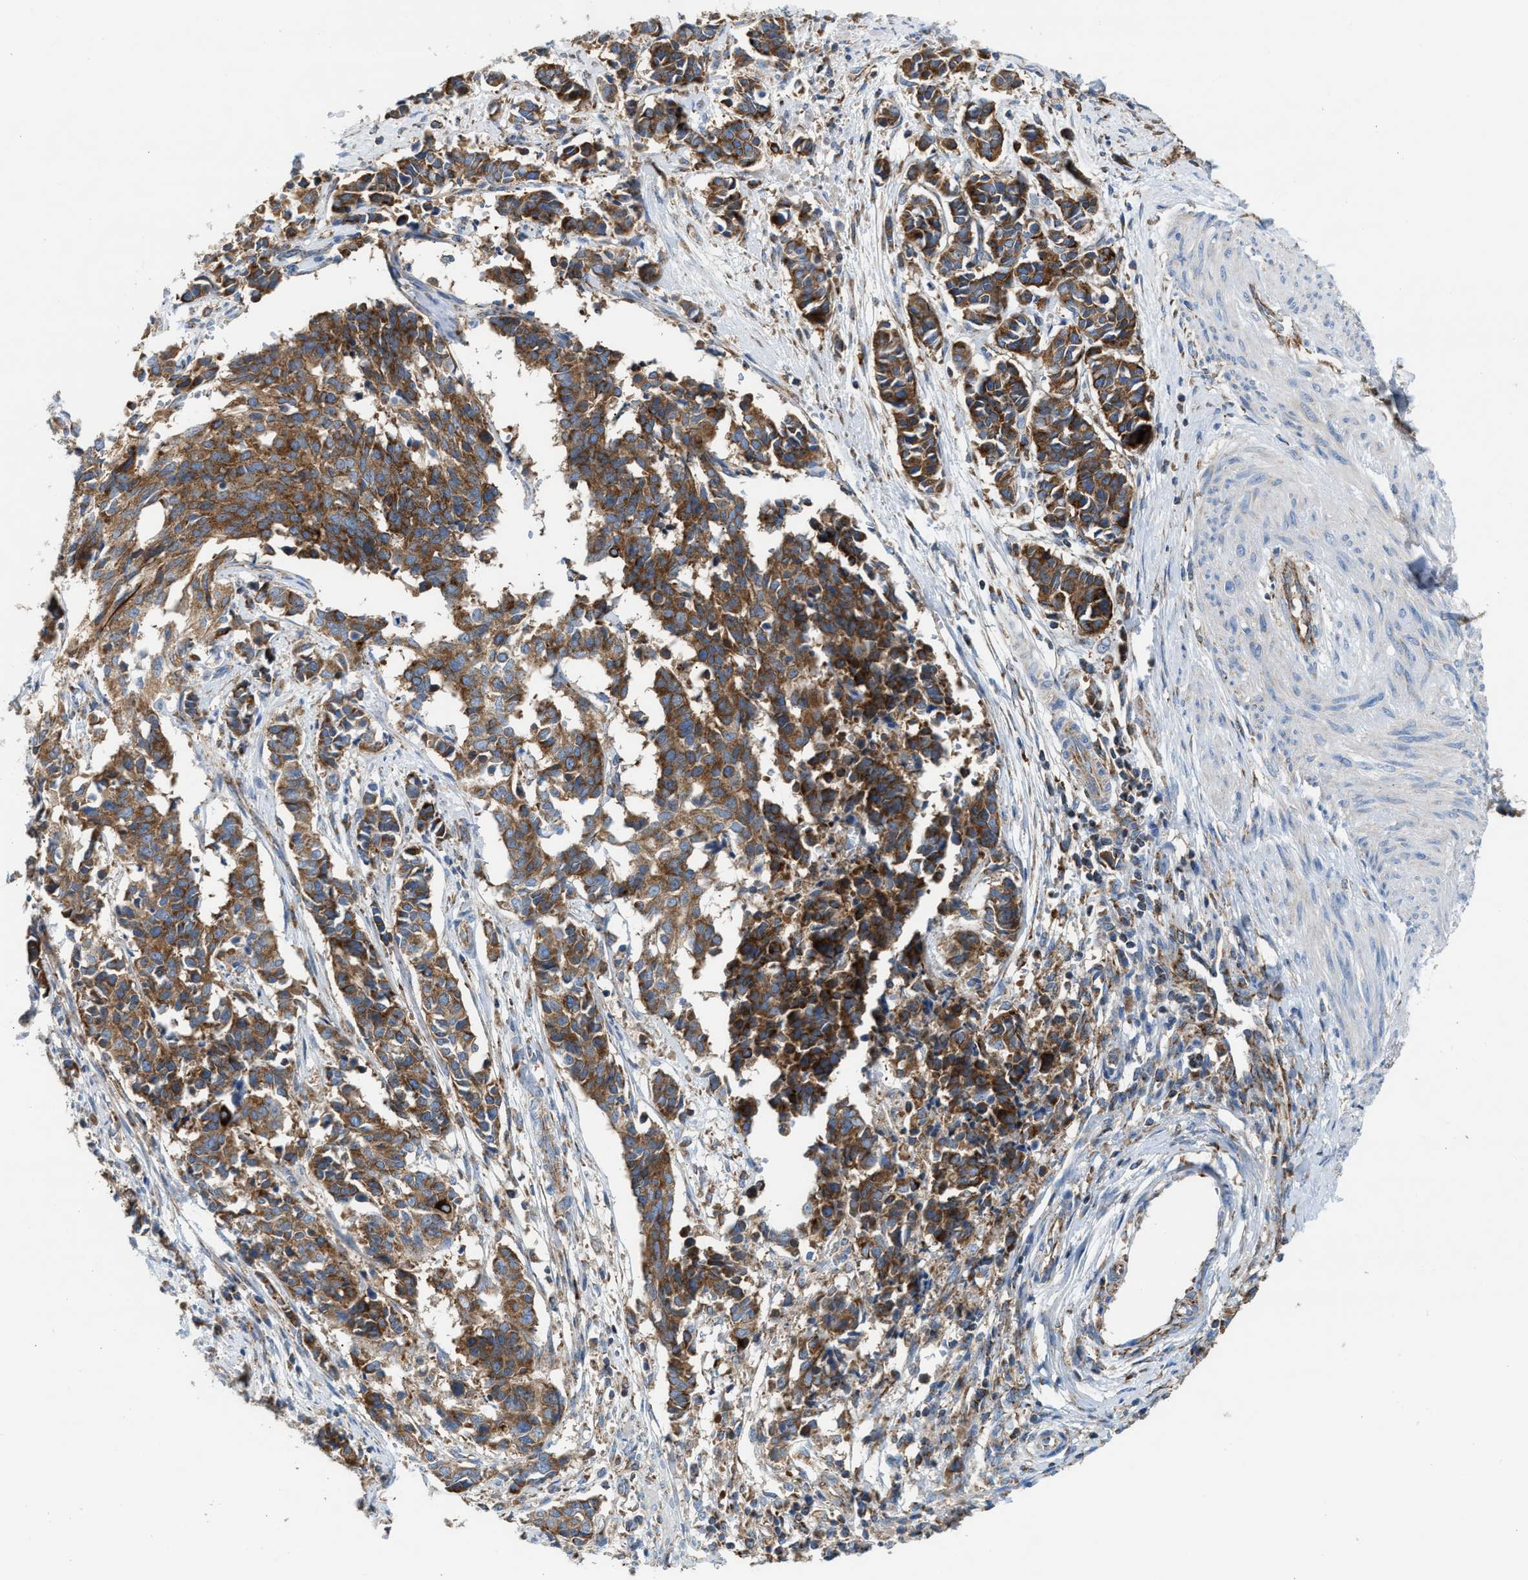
{"staining": {"intensity": "moderate", "quantity": ">75%", "location": "cytoplasmic/membranous"}, "tissue": "cervical cancer", "cell_type": "Tumor cells", "image_type": "cancer", "snomed": [{"axis": "morphology", "description": "Normal tissue, NOS"}, {"axis": "morphology", "description": "Squamous cell carcinoma, NOS"}, {"axis": "topography", "description": "Cervix"}], "caption": "IHC of cervical cancer demonstrates medium levels of moderate cytoplasmic/membranous positivity in approximately >75% of tumor cells.", "gene": "TBC1D15", "patient": {"sex": "female", "age": 35}}